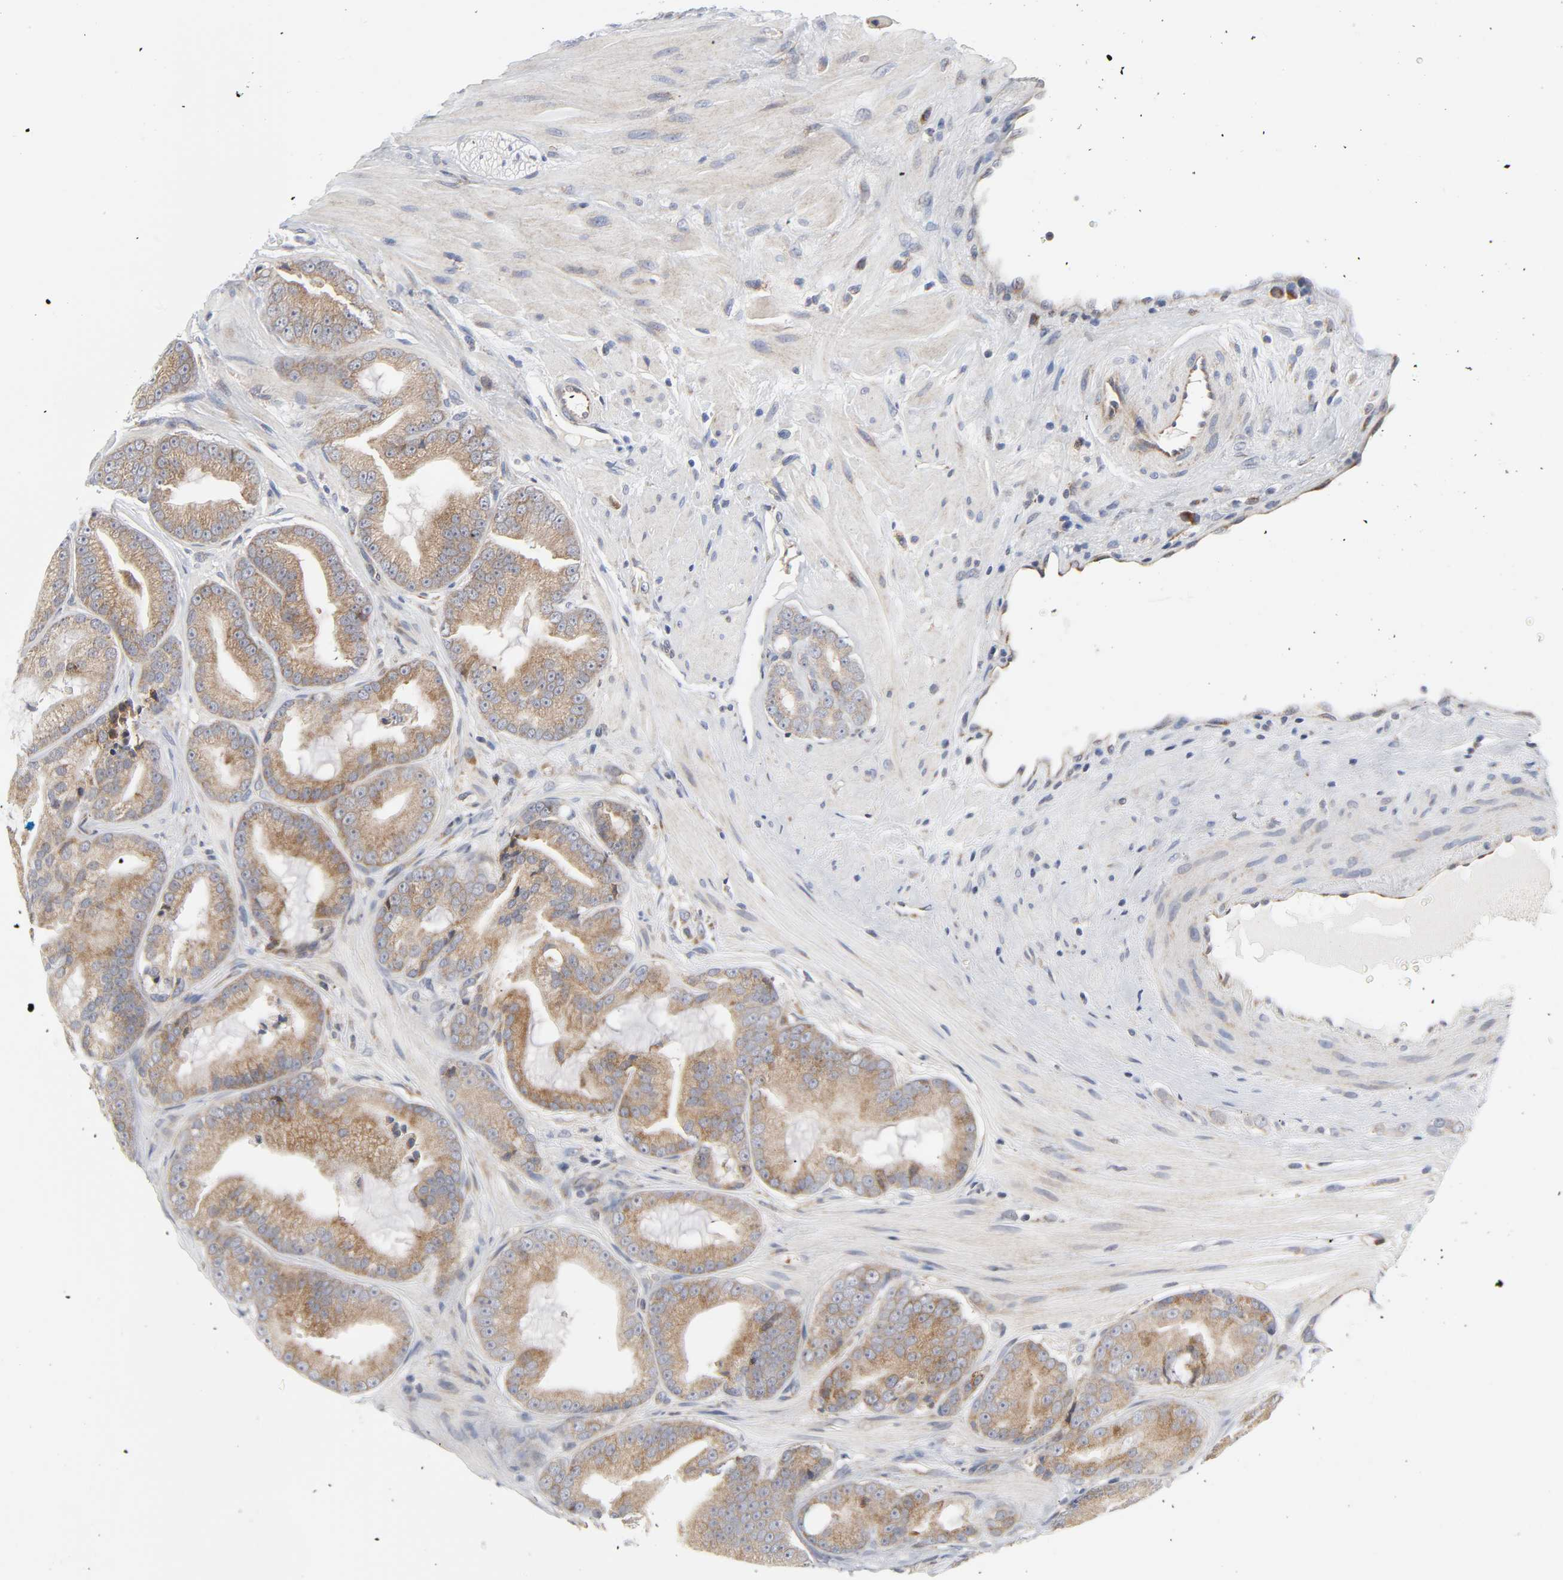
{"staining": {"intensity": "moderate", "quantity": ">75%", "location": "cytoplasmic/membranous"}, "tissue": "prostate cancer", "cell_type": "Tumor cells", "image_type": "cancer", "snomed": [{"axis": "morphology", "description": "Adenocarcinoma, Low grade"}, {"axis": "topography", "description": "Prostate"}], "caption": "Prostate cancer (adenocarcinoma (low-grade)) tissue displays moderate cytoplasmic/membranous positivity in about >75% of tumor cells The protein is shown in brown color, while the nuclei are stained blue.", "gene": "BAX", "patient": {"sex": "male", "age": 58}}